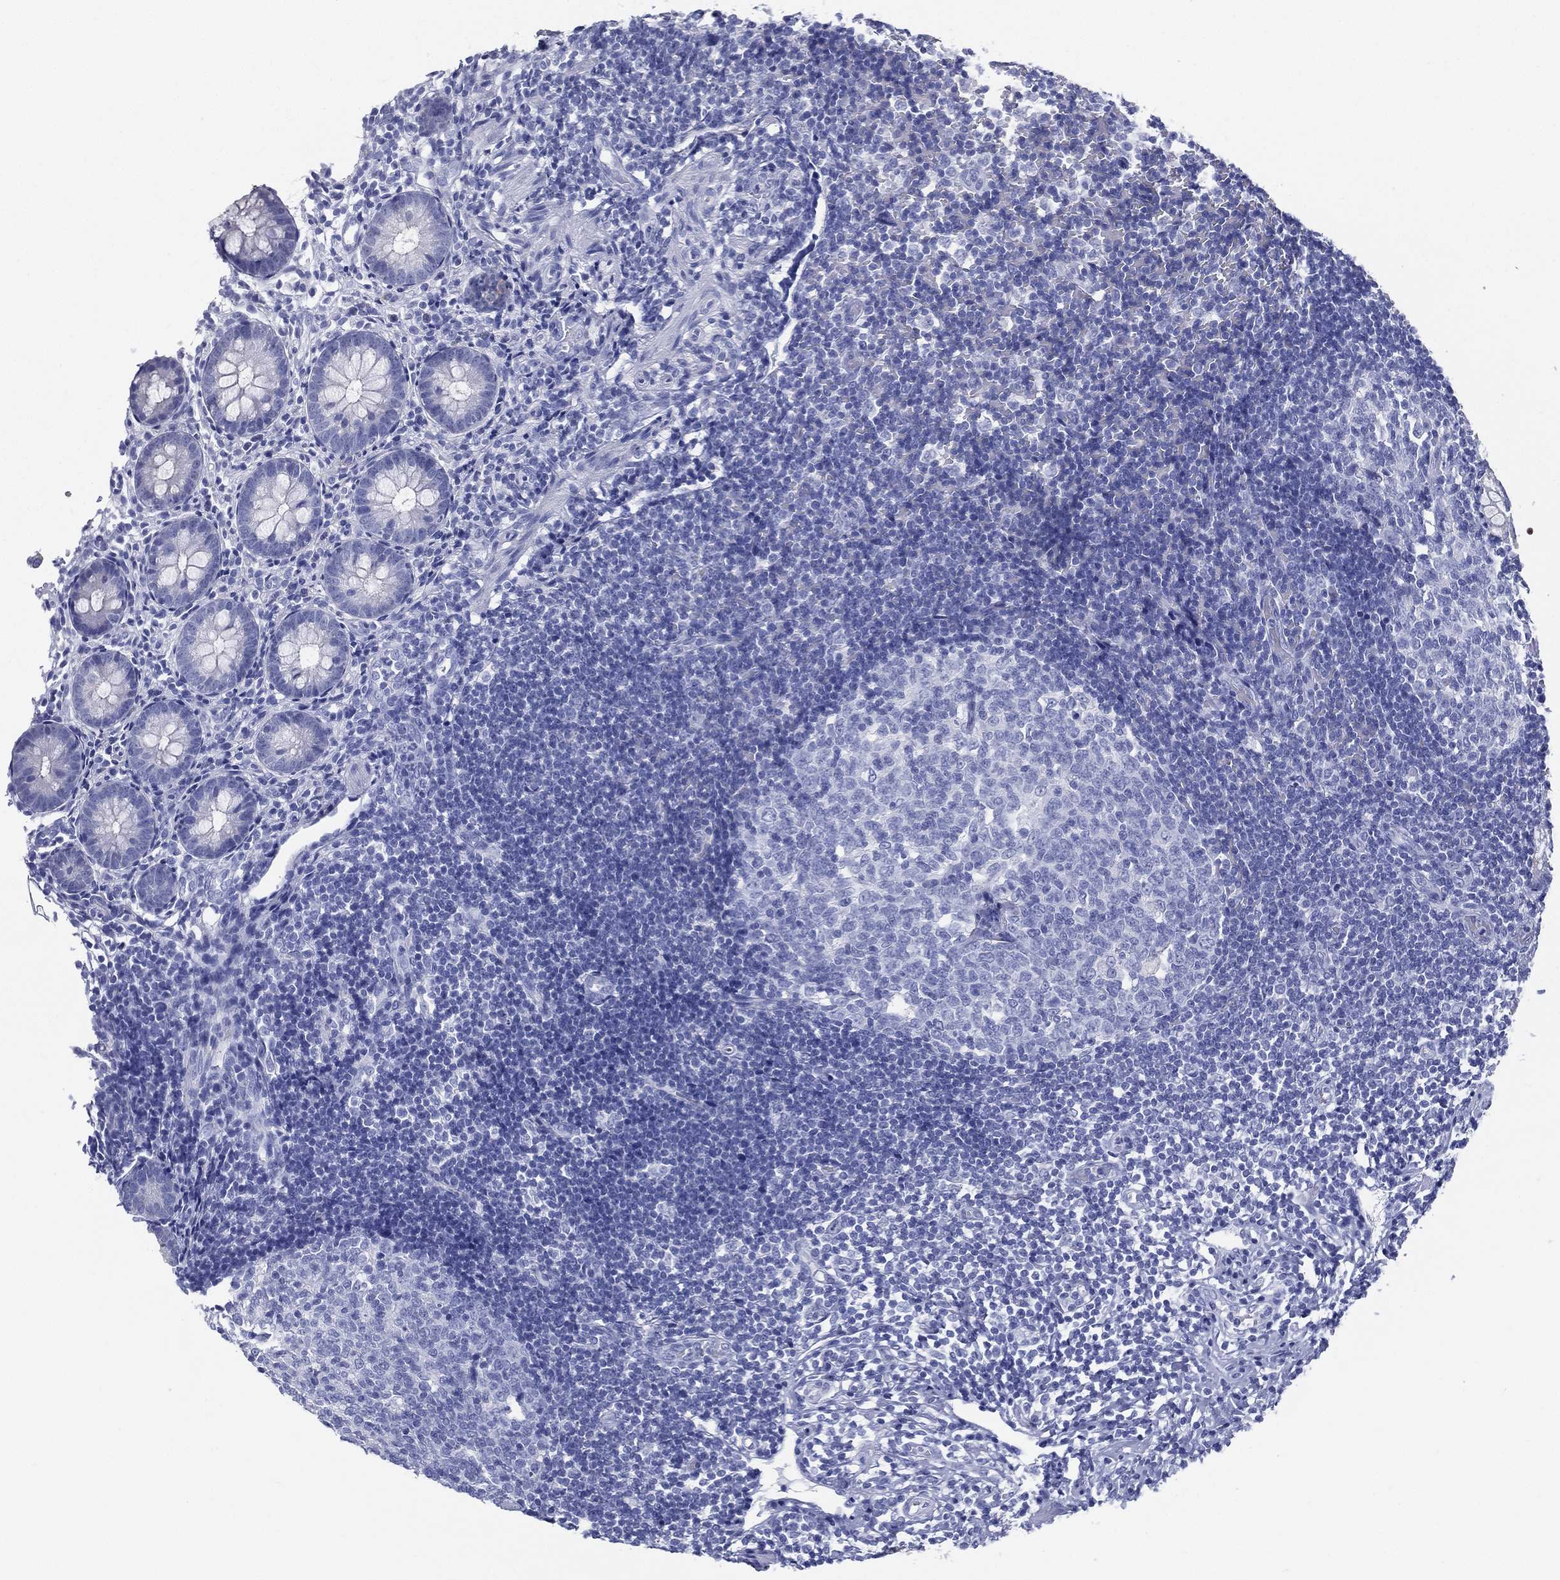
{"staining": {"intensity": "negative", "quantity": "none", "location": "none"}, "tissue": "appendix", "cell_type": "Glandular cells", "image_type": "normal", "snomed": [{"axis": "morphology", "description": "Normal tissue, NOS"}, {"axis": "topography", "description": "Appendix"}], "caption": "A high-resolution micrograph shows immunohistochemistry staining of unremarkable appendix, which reveals no significant expression in glandular cells. Brightfield microscopy of immunohistochemistry (IHC) stained with DAB (3,3'-diaminobenzidine) (brown) and hematoxylin (blue), captured at high magnification.", "gene": "RSPH4A", "patient": {"sex": "female", "age": 40}}